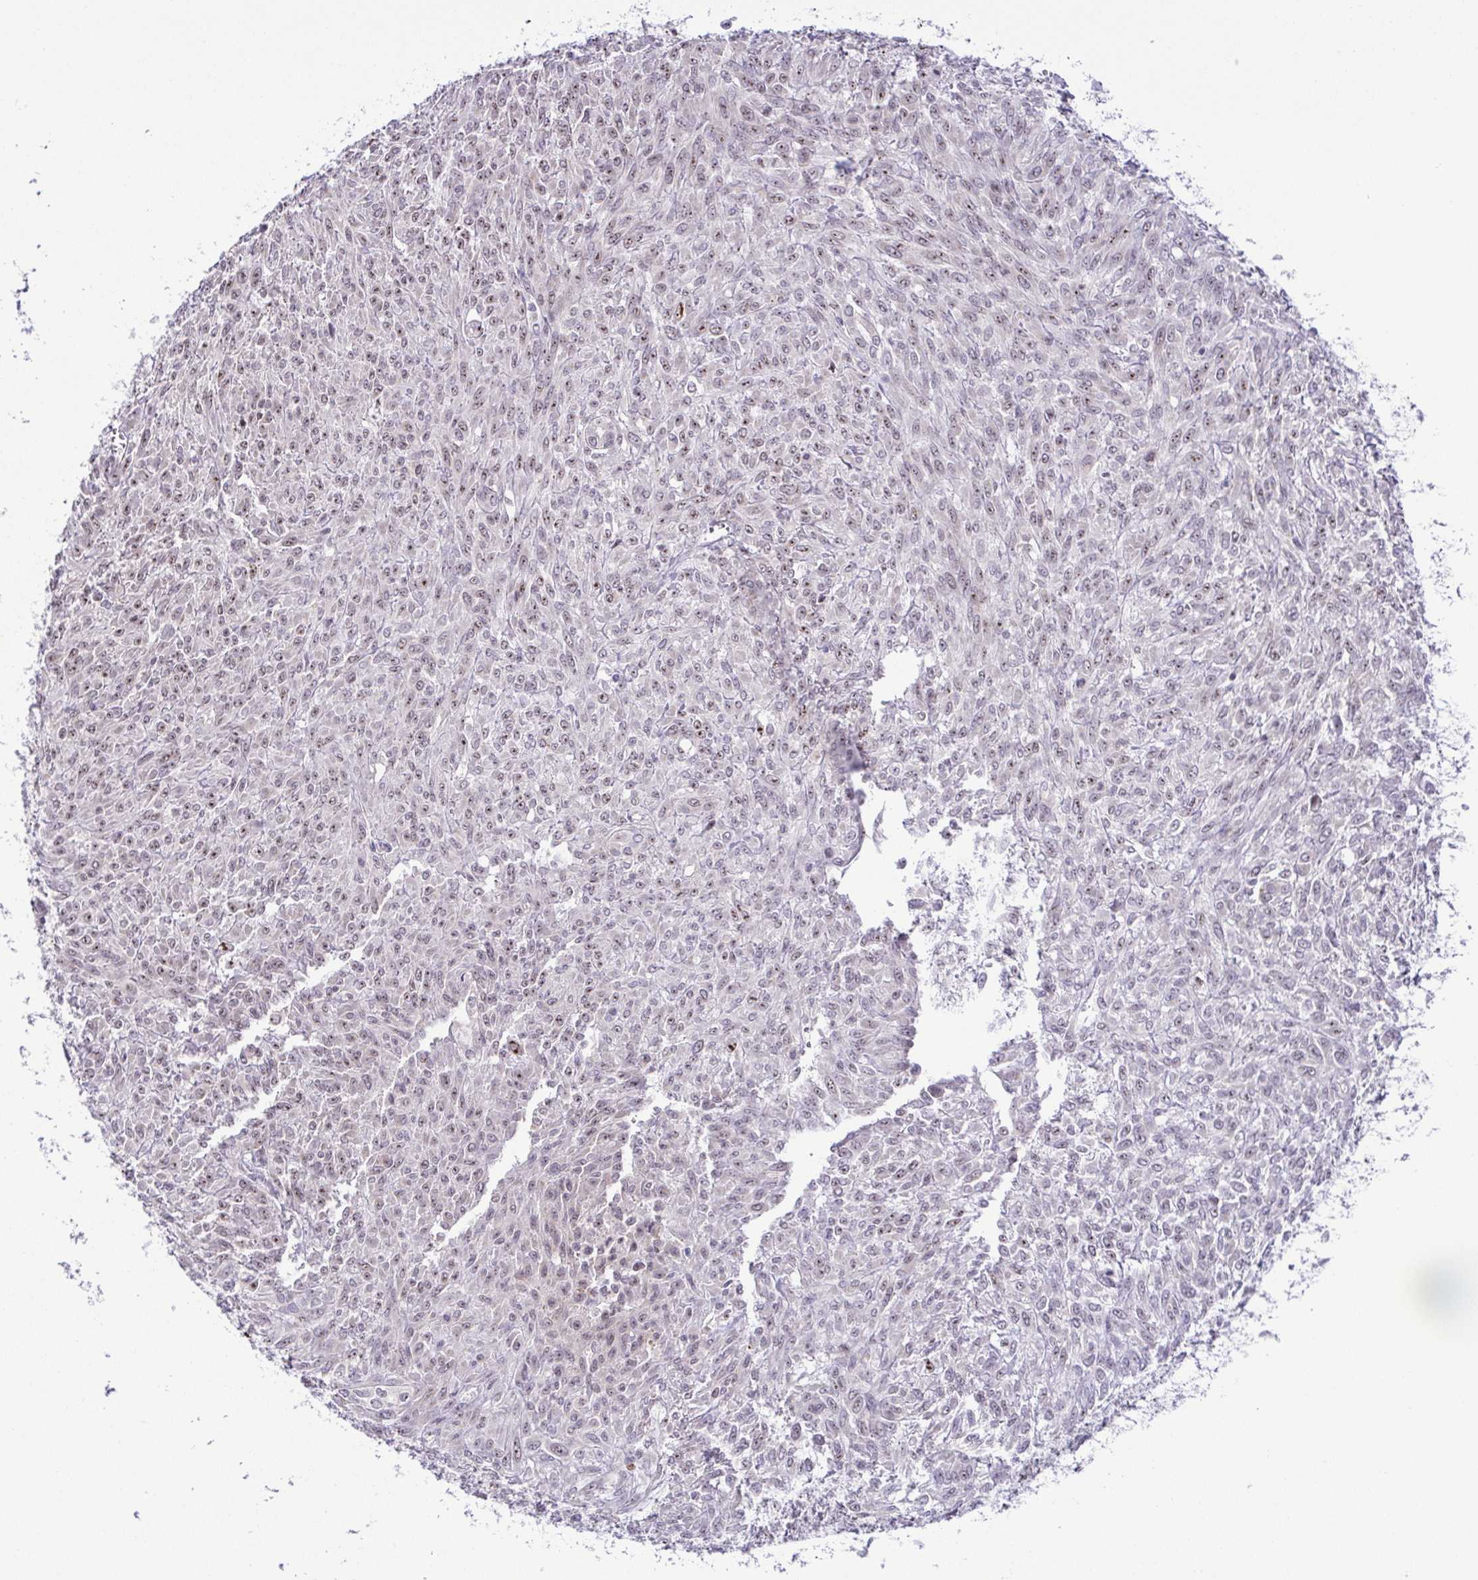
{"staining": {"intensity": "weak", "quantity": "25%-75%", "location": "nuclear"}, "tissue": "renal cancer", "cell_type": "Tumor cells", "image_type": "cancer", "snomed": [{"axis": "morphology", "description": "Adenocarcinoma, NOS"}, {"axis": "topography", "description": "Kidney"}], "caption": "An immunohistochemistry image of neoplastic tissue is shown. Protein staining in brown highlights weak nuclear positivity in renal cancer (adenocarcinoma) within tumor cells. (DAB IHC with brightfield microscopy, high magnification).", "gene": "RSL24D1", "patient": {"sex": "male", "age": 58}}